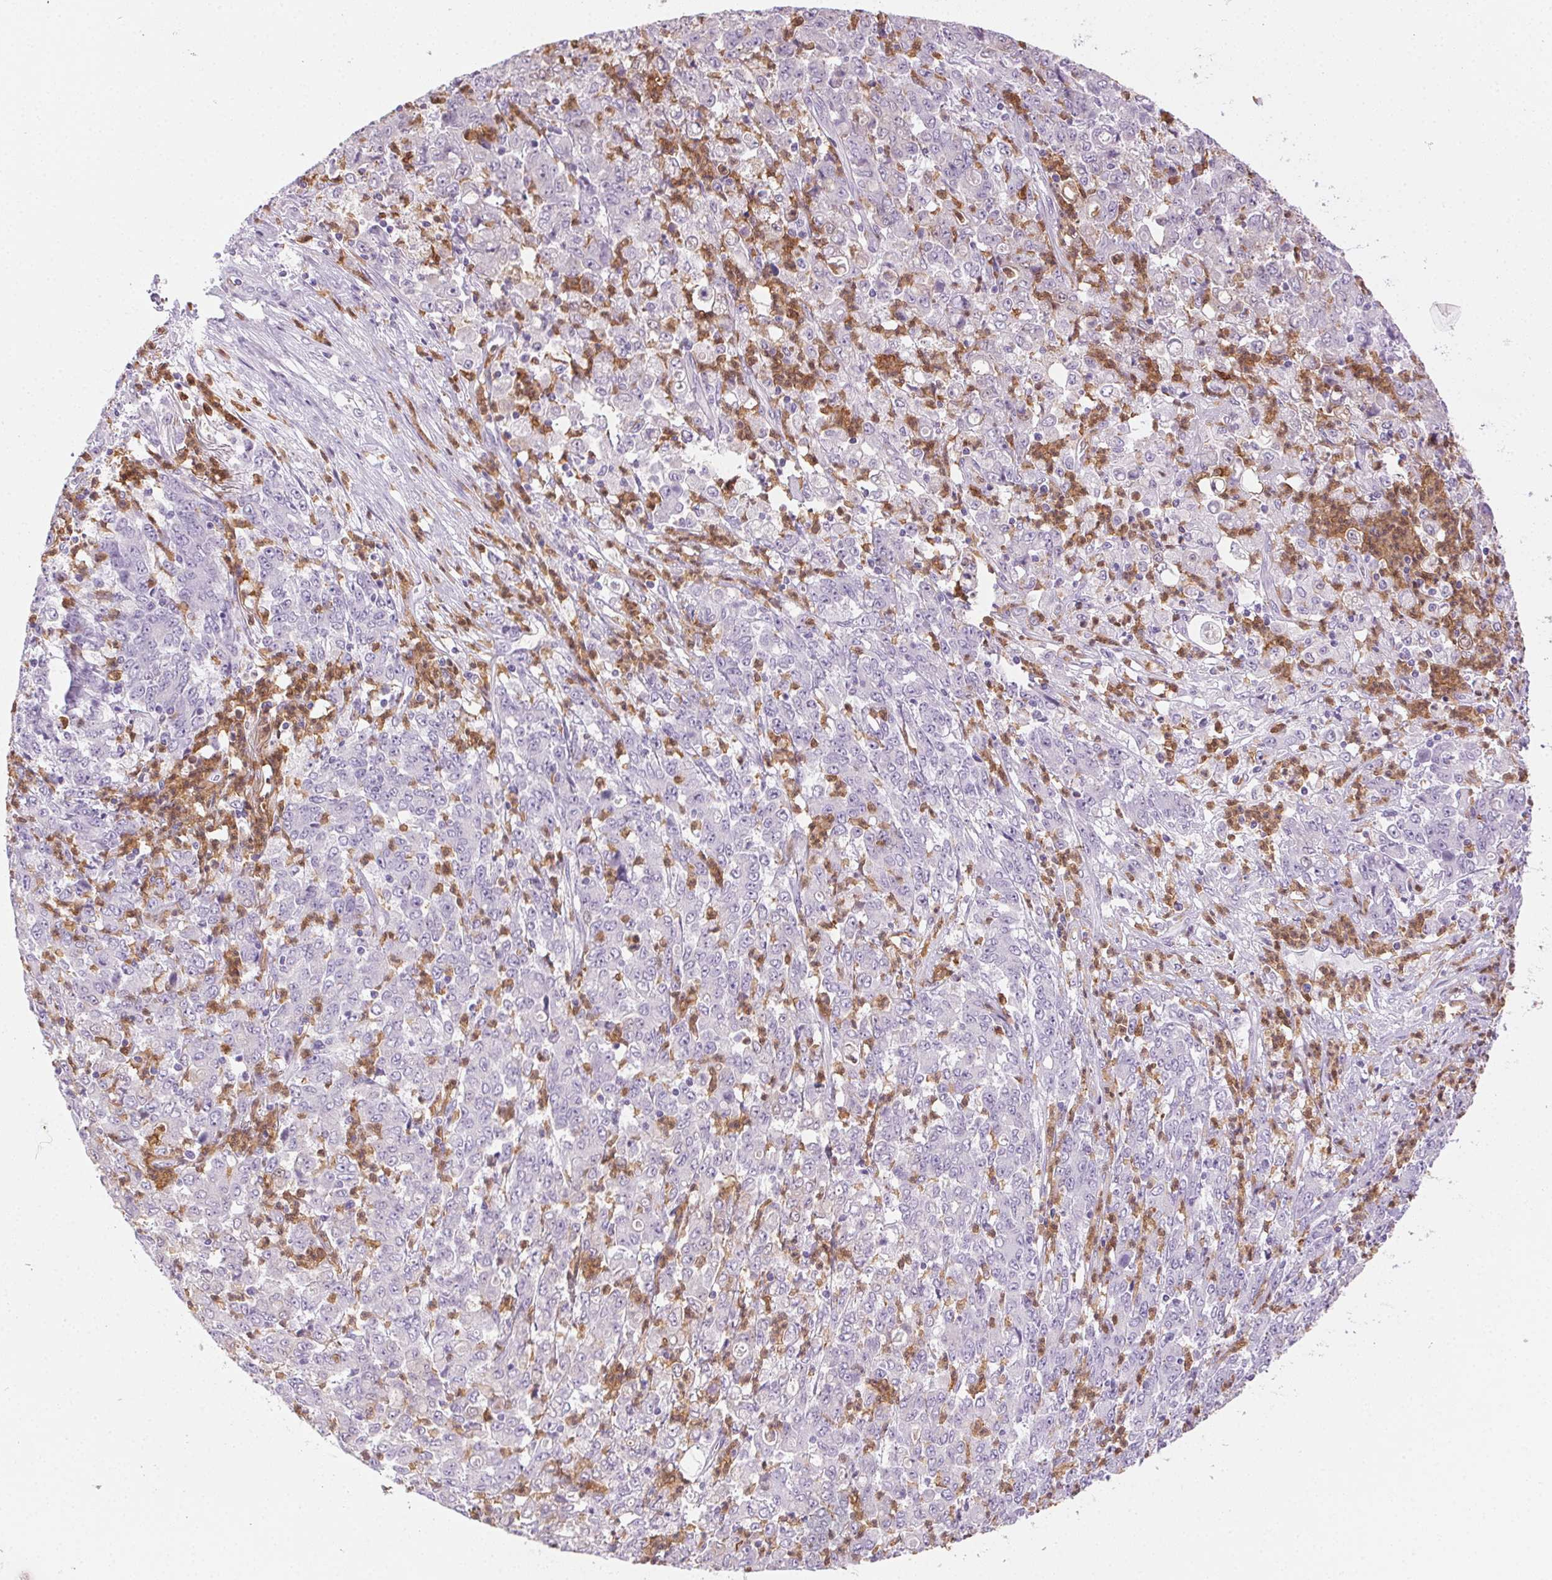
{"staining": {"intensity": "negative", "quantity": "none", "location": "none"}, "tissue": "stomach cancer", "cell_type": "Tumor cells", "image_type": "cancer", "snomed": [{"axis": "morphology", "description": "Adenocarcinoma, NOS"}, {"axis": "topography", "description": "Stomach, lower"}], "caption": "Tumor cells are negative for protein expression in human stomach adenocarcinoma.", "gene": "TMEM45A", "patient": {"sex": "female", "age": 71}}